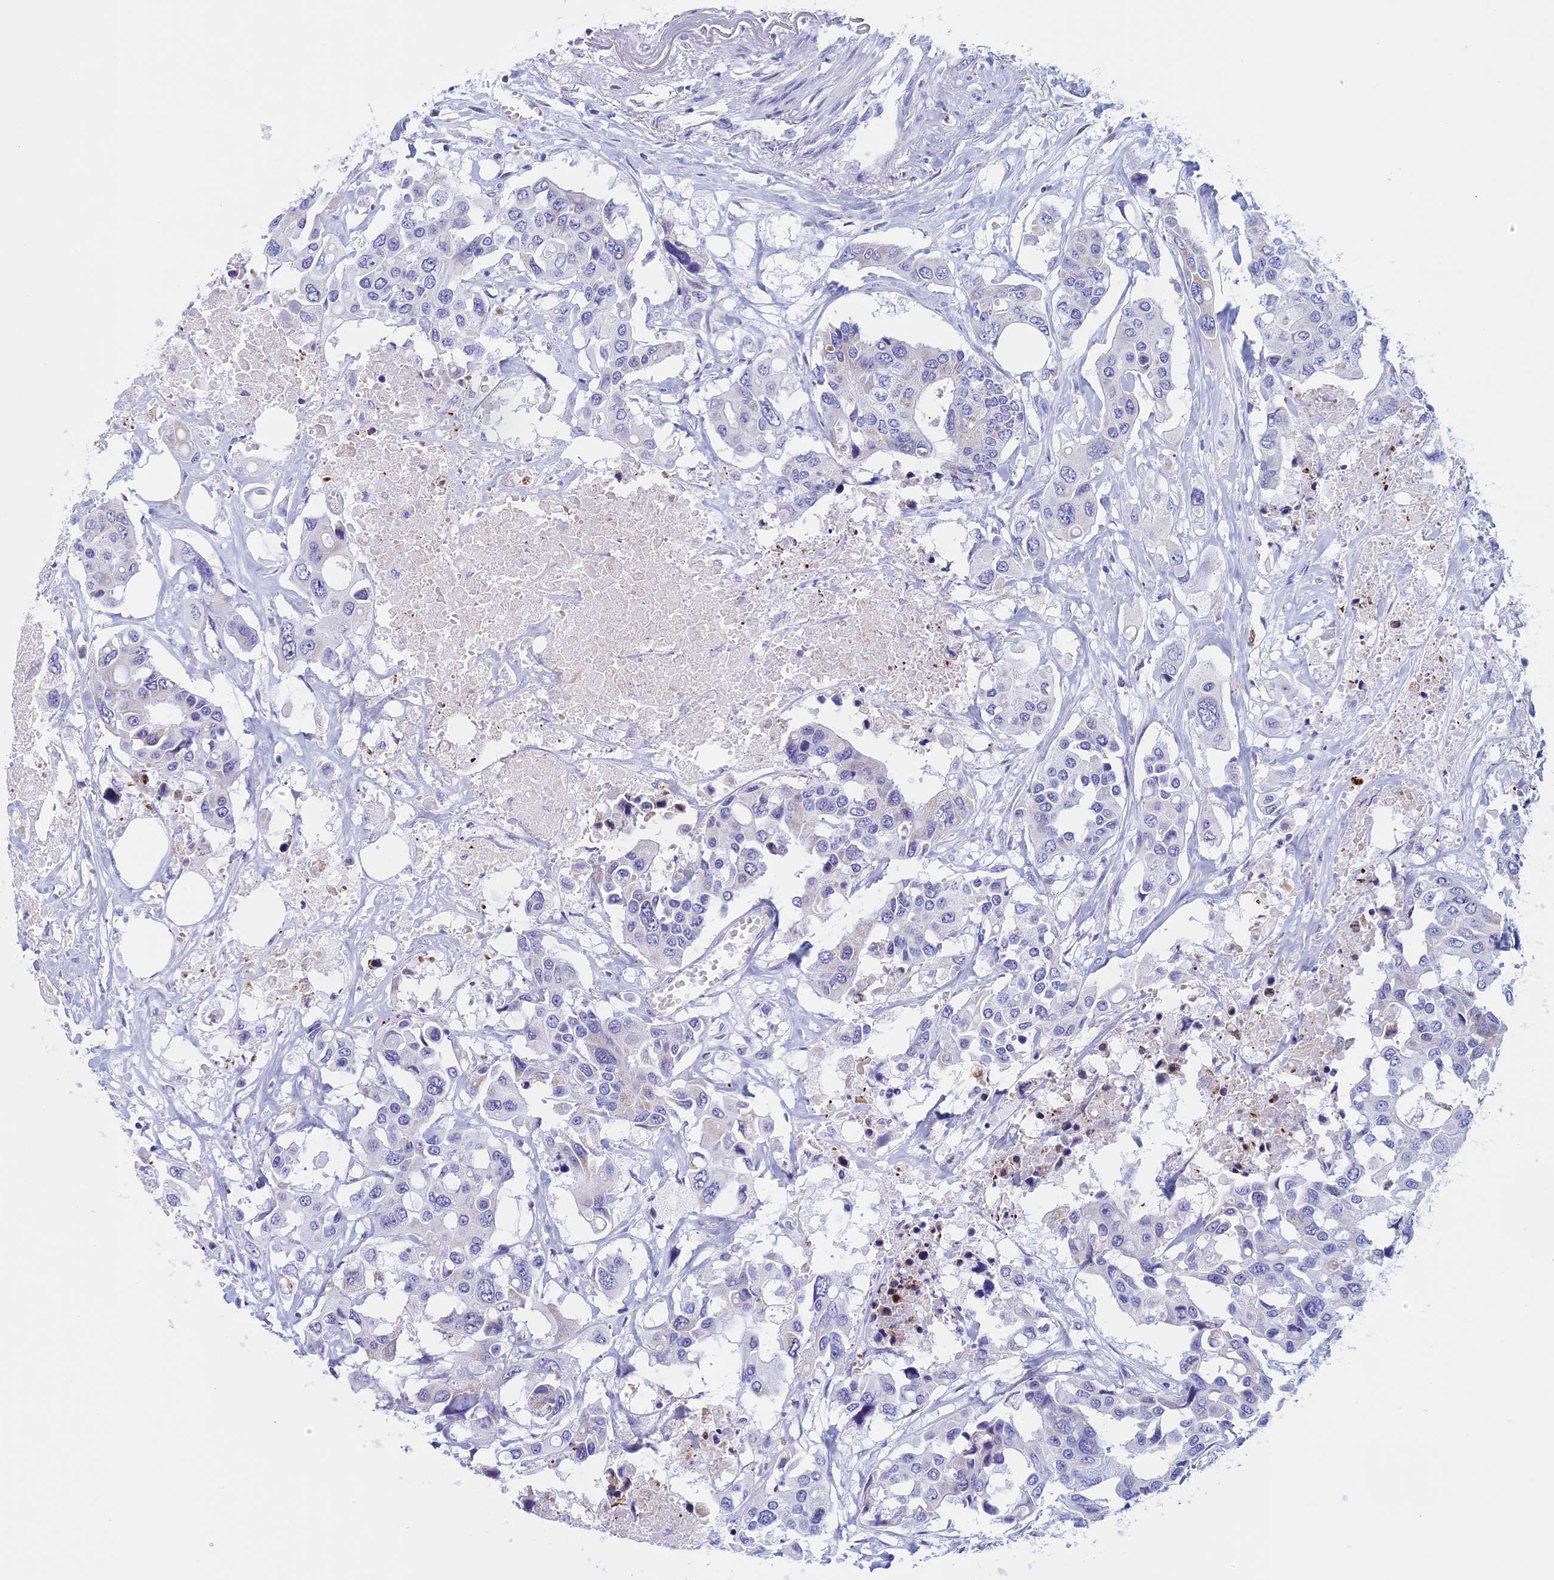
{"staining": {"intensity": "negative", "quantity": "none", "location": "none"}, "tissue": "colorectal cancer", "cell_type": "Tumor cells", "image_type": "cancer", "snomed": [{"axis": "morphology", "description": "Adenocarcinoma, NOS"}, {"axis": "topography", "description": "Colon"}], "caption": "Micrograph shows no protein expression in tumor cells of colorectal adenocarcinoma tissue.", "gene": "NDUFB9", "patient": {"sex": "male", "age": 77}}